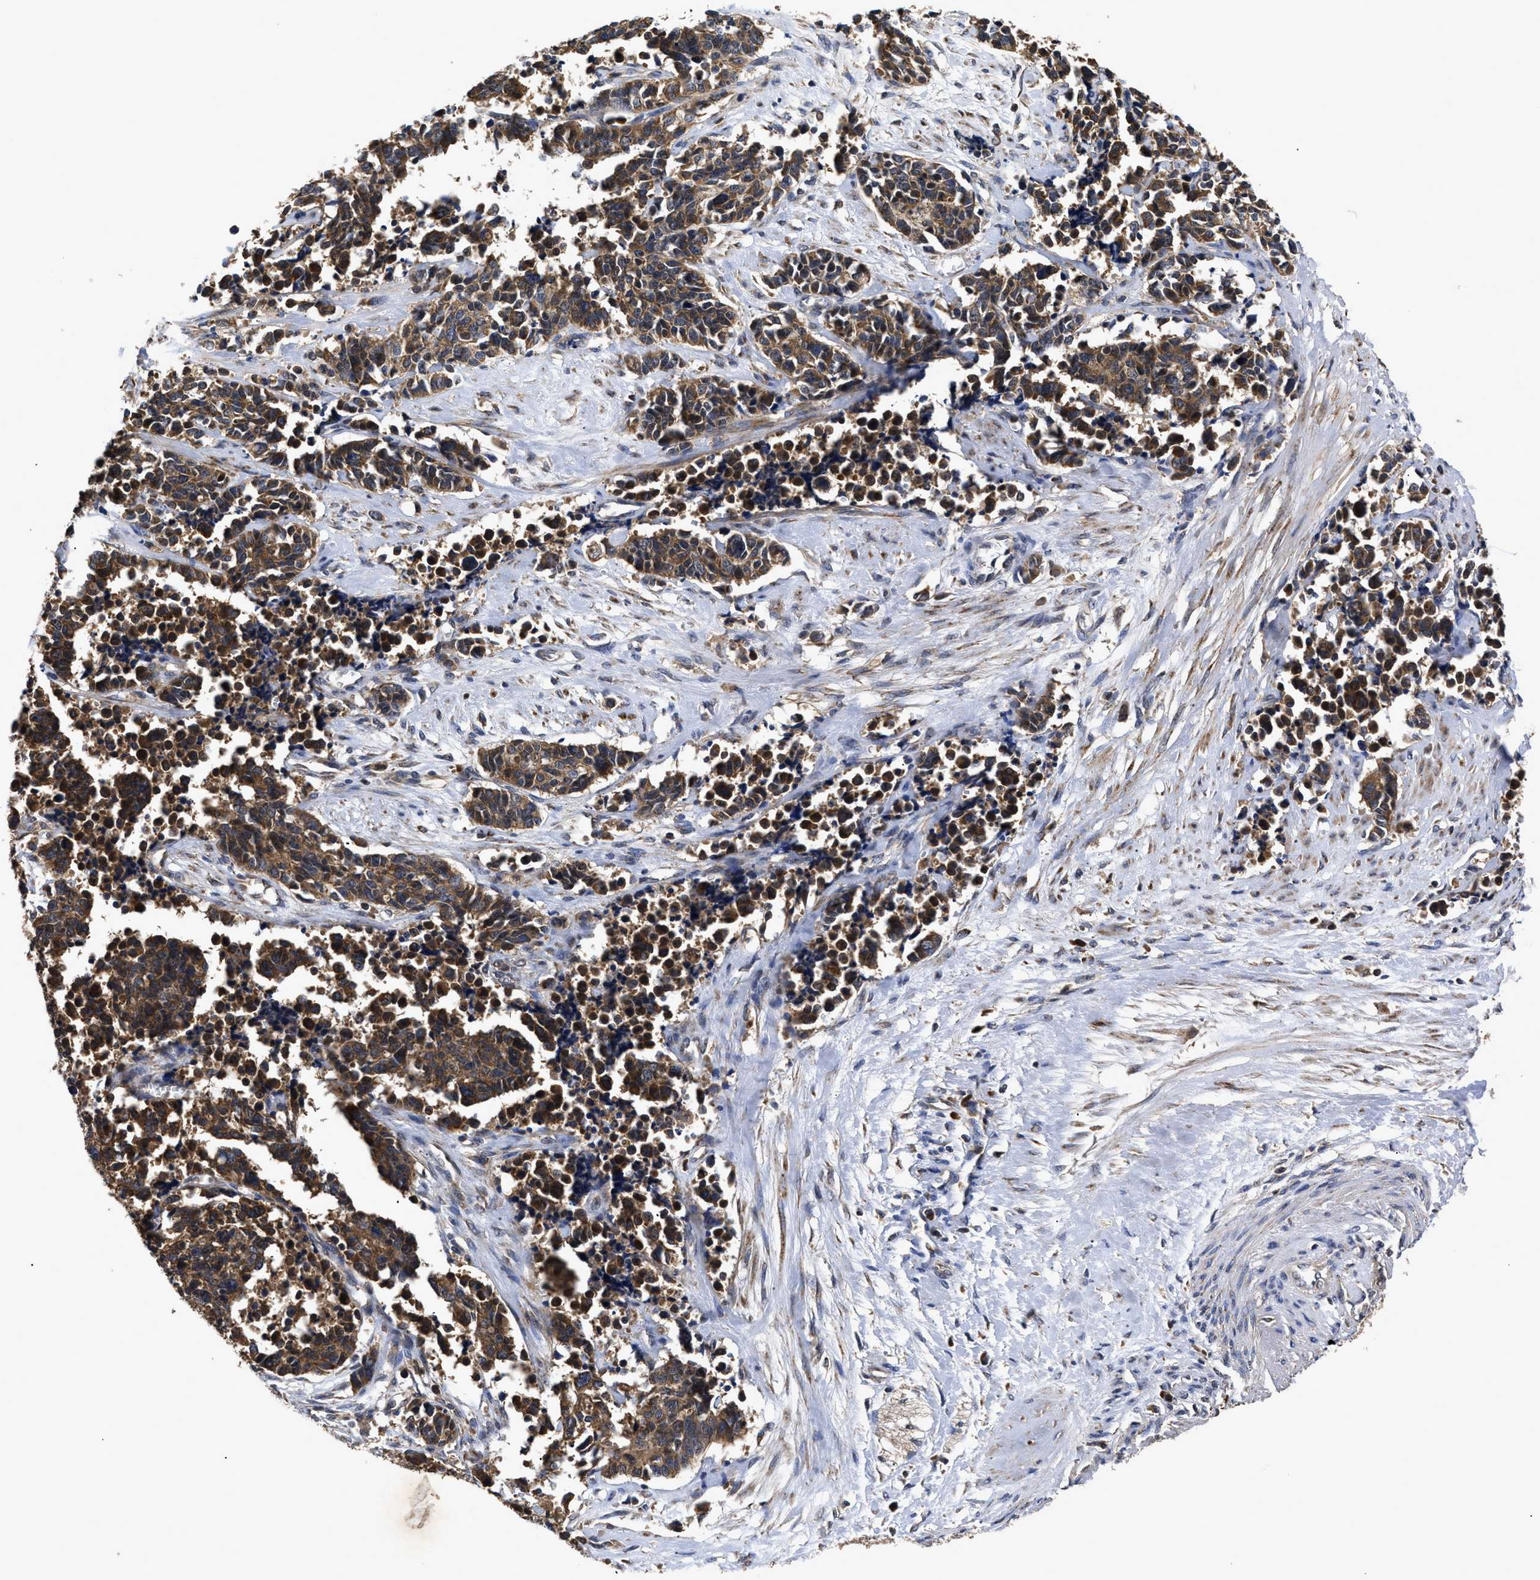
{"staining": {"intensity": "strong", "quantity": ">75%", "location": "cytoplasmic/membranous"}, "tissue": "cervical cancer", "cell_type": "Tumor cells", "image_type": "cancer", "snomed": [{"axis": "morphology", "description": "Squamous cell carcinoma, NOS"}, {"axis": "topography", "description": "Cervix"}], "caption": "Tumor cells reveal high levels of strong cytoplasmic/membranous positivity in about >75% of cells in human cervical cancer (squamous cell carcinoma).", "gene": "LRRC3", "patient": {"sex": "female", "age": 35}}